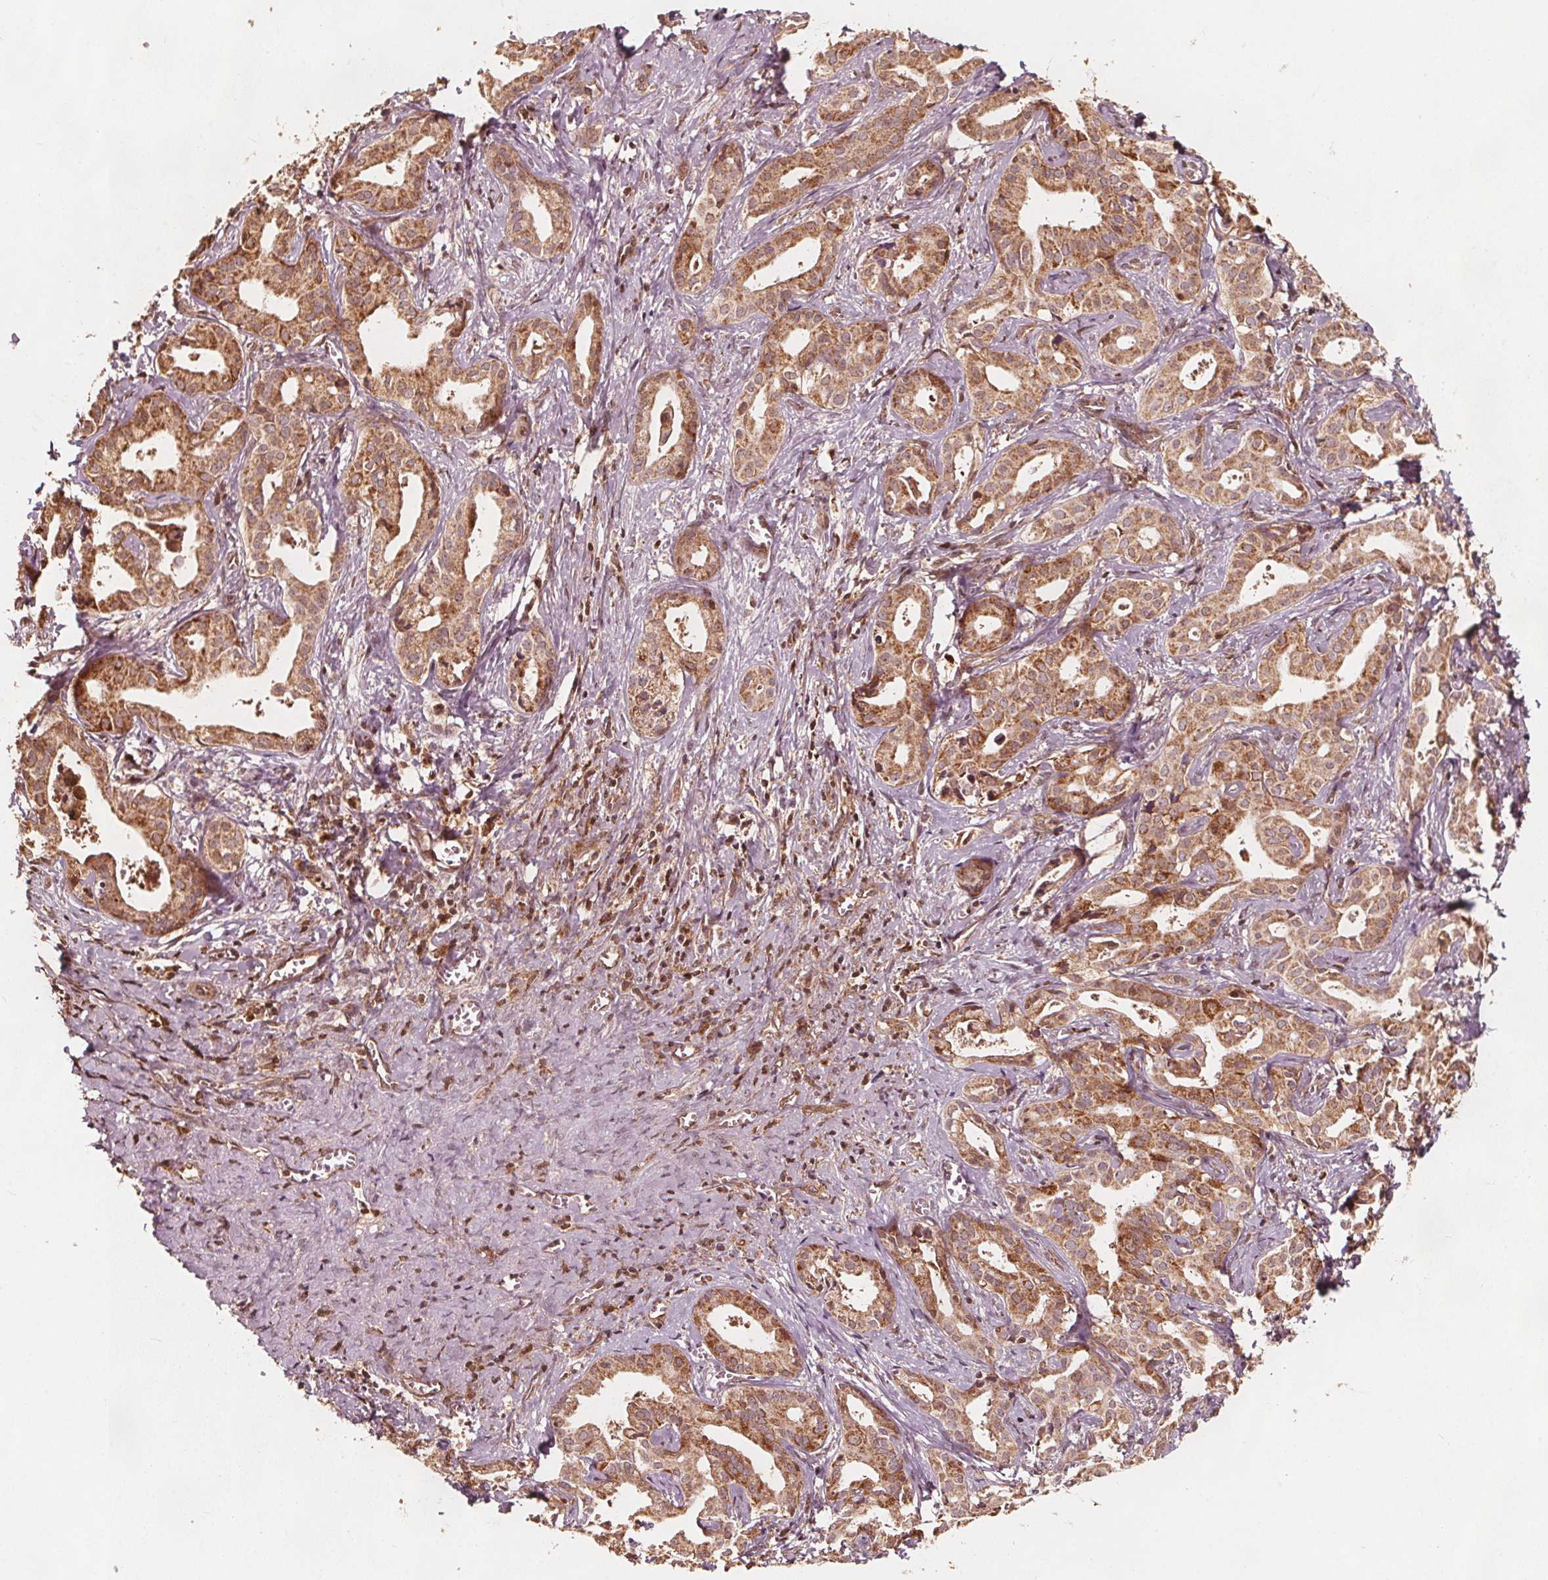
{"staining": {"intensity": "moderate", "quantity": ">75%", "location": "cytoplasmic/membranous"}, "tissue": "liver cancer", "cell_type": "Tumor cells", "image_type": "cancer", "snomed": [{"axis": "morphology", "description": "Cholangiocarcinoma"}, {"axis": "topography", "description": "Liver"}], "caption": "The micrograph shows immunohistochemical staining of liver cancer (cholangiocarcinoma). There is moderate cytoplasmic/membranous expression is identified in about >75% of tumor cells.", "gene": "AIP", "patient": {"sex": "female", "age": 65}}